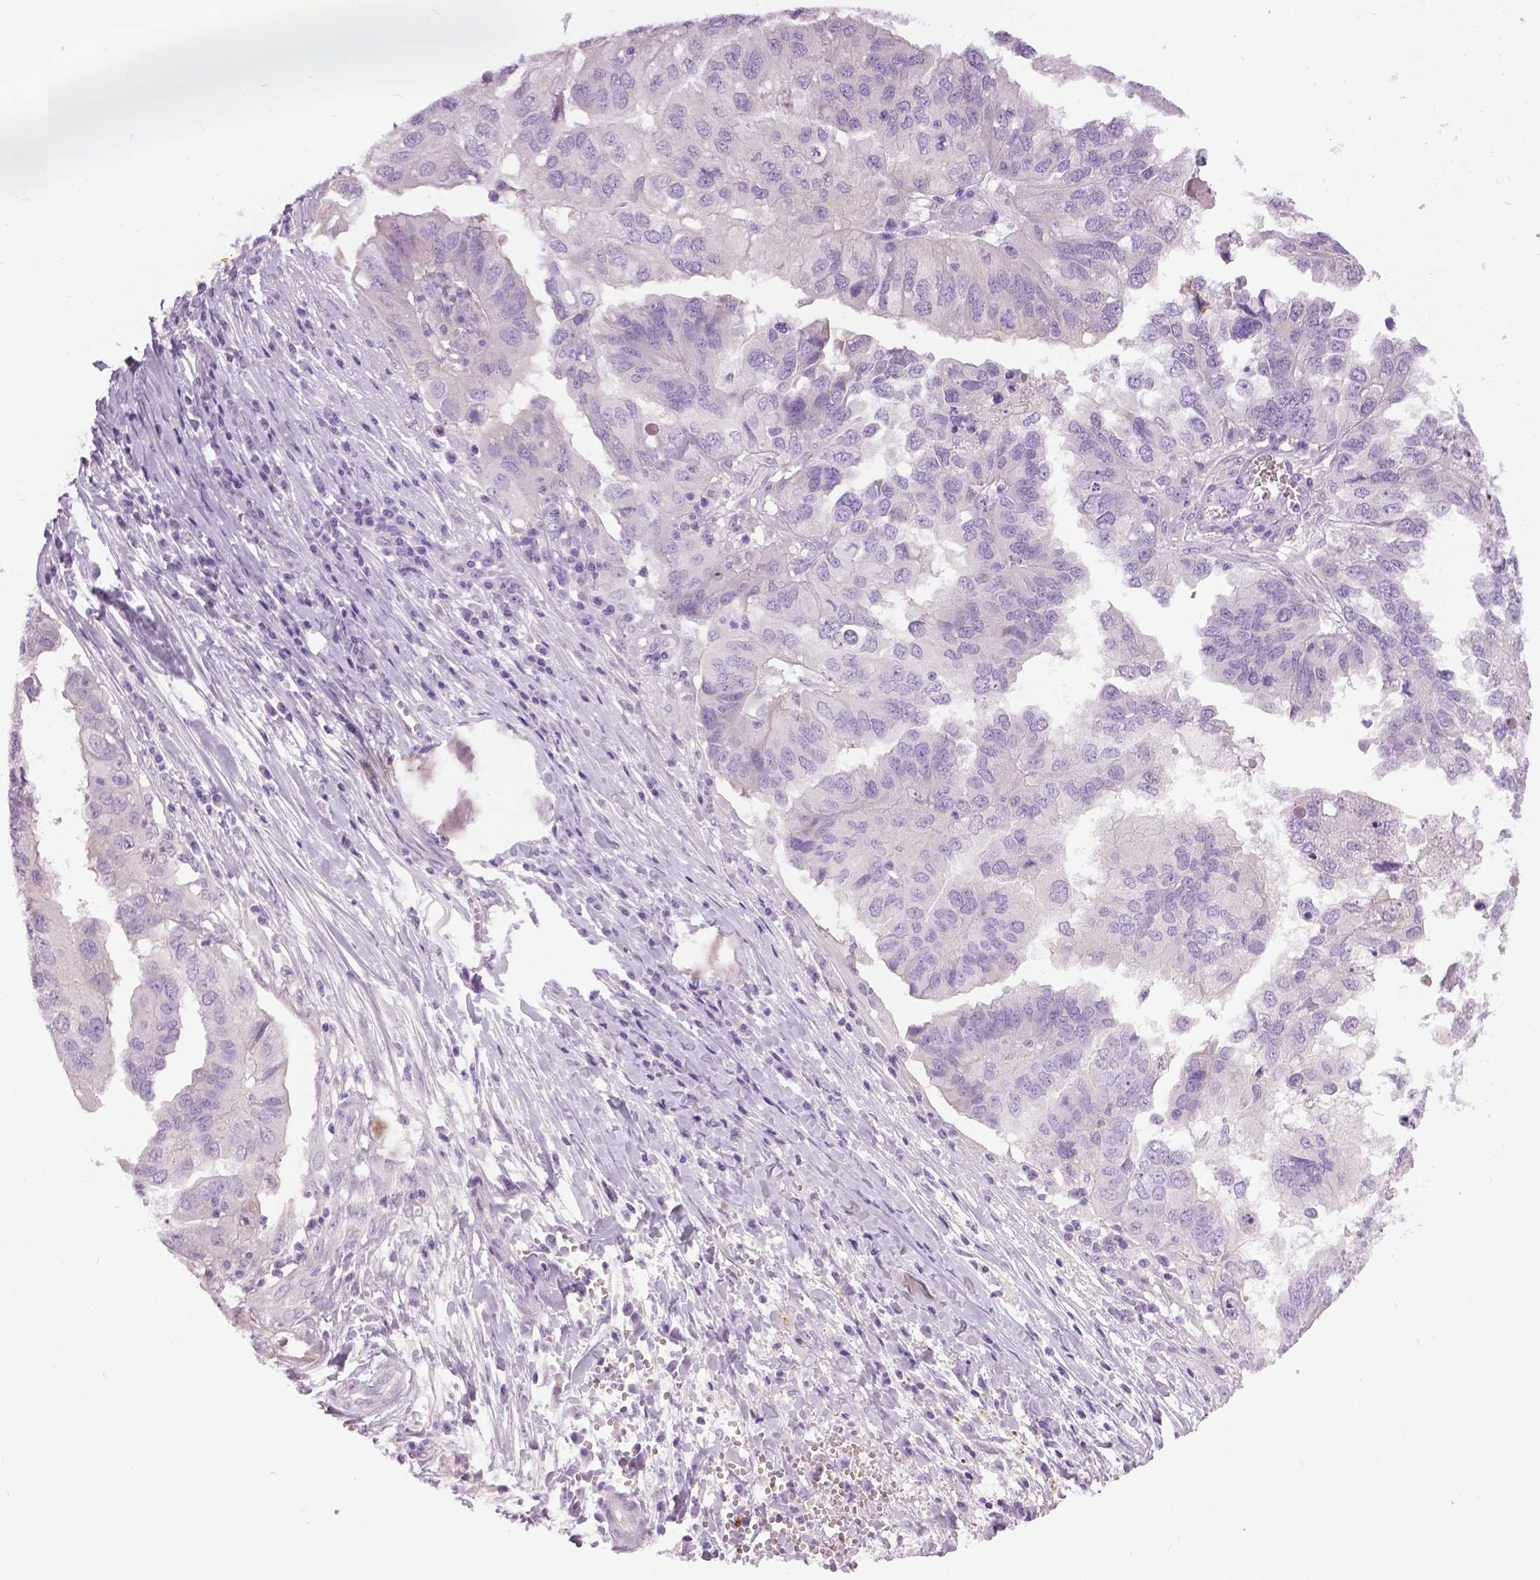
{"staining": {"intensity": "negative", "quantity": "none", "location": "none"}, "tissue": "ovarian cancer", "cell_type": "Tumor cells", "image_type": "cancer", "snomed": [{"axis": "morphology", "description": "Cystadenocarcinoma, serous, NOS"}, {"axis": "topography", "description": "Ovary"}], "caption": "Immunohistochemical staining of human serous cystadenocarcinoma (ovarian) exhibits no significant positivity in tumor cells. Brightfield microscopy of immunohistochemistry (IHC) stained with DAB (brown) and hematoxylin (blue), captured at high magnification.", "gene": "TP53TG5", "patient": {"sex": "female", "age": 79}}